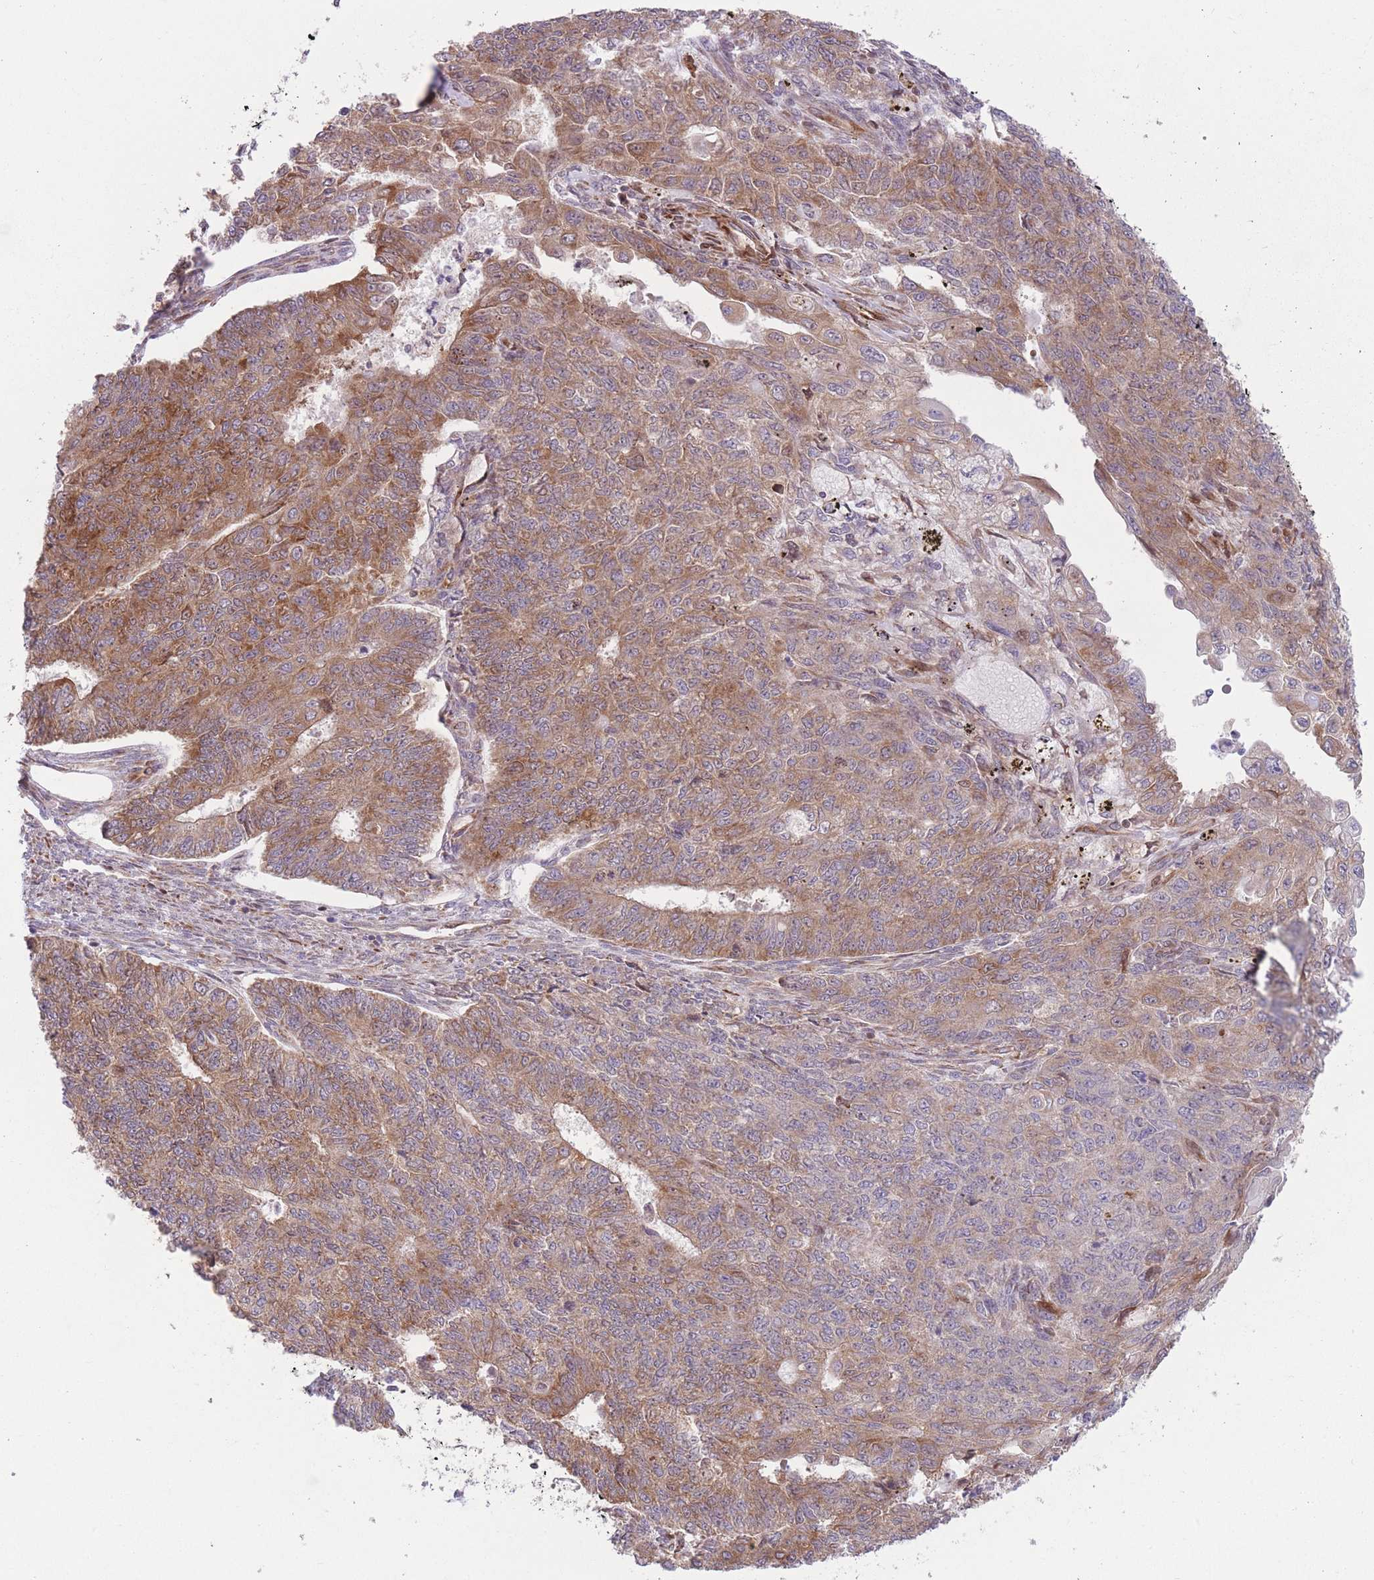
{"staining": {"intensity": "moderate", "quantity": ">75%", "location": "cytoplasmic/membranous"}, "tissue": "endometrial cancer", "cell_type": "Tumor cells", "image_type": "cancer", "snomed": [{"axis": "morphology", "description": "Adenocarcinoma, NOS"}, {"axis": "topography", "description": "Endometrium"}], "caption": "Endometrial adenocarcinoma stained with a brown dye reveals moderate cytoplasmic/membranous positive positivity in about >75% of tumor cells.", "gene": "BOLA2B", "patient": {"sex": "female", "age": 32}}